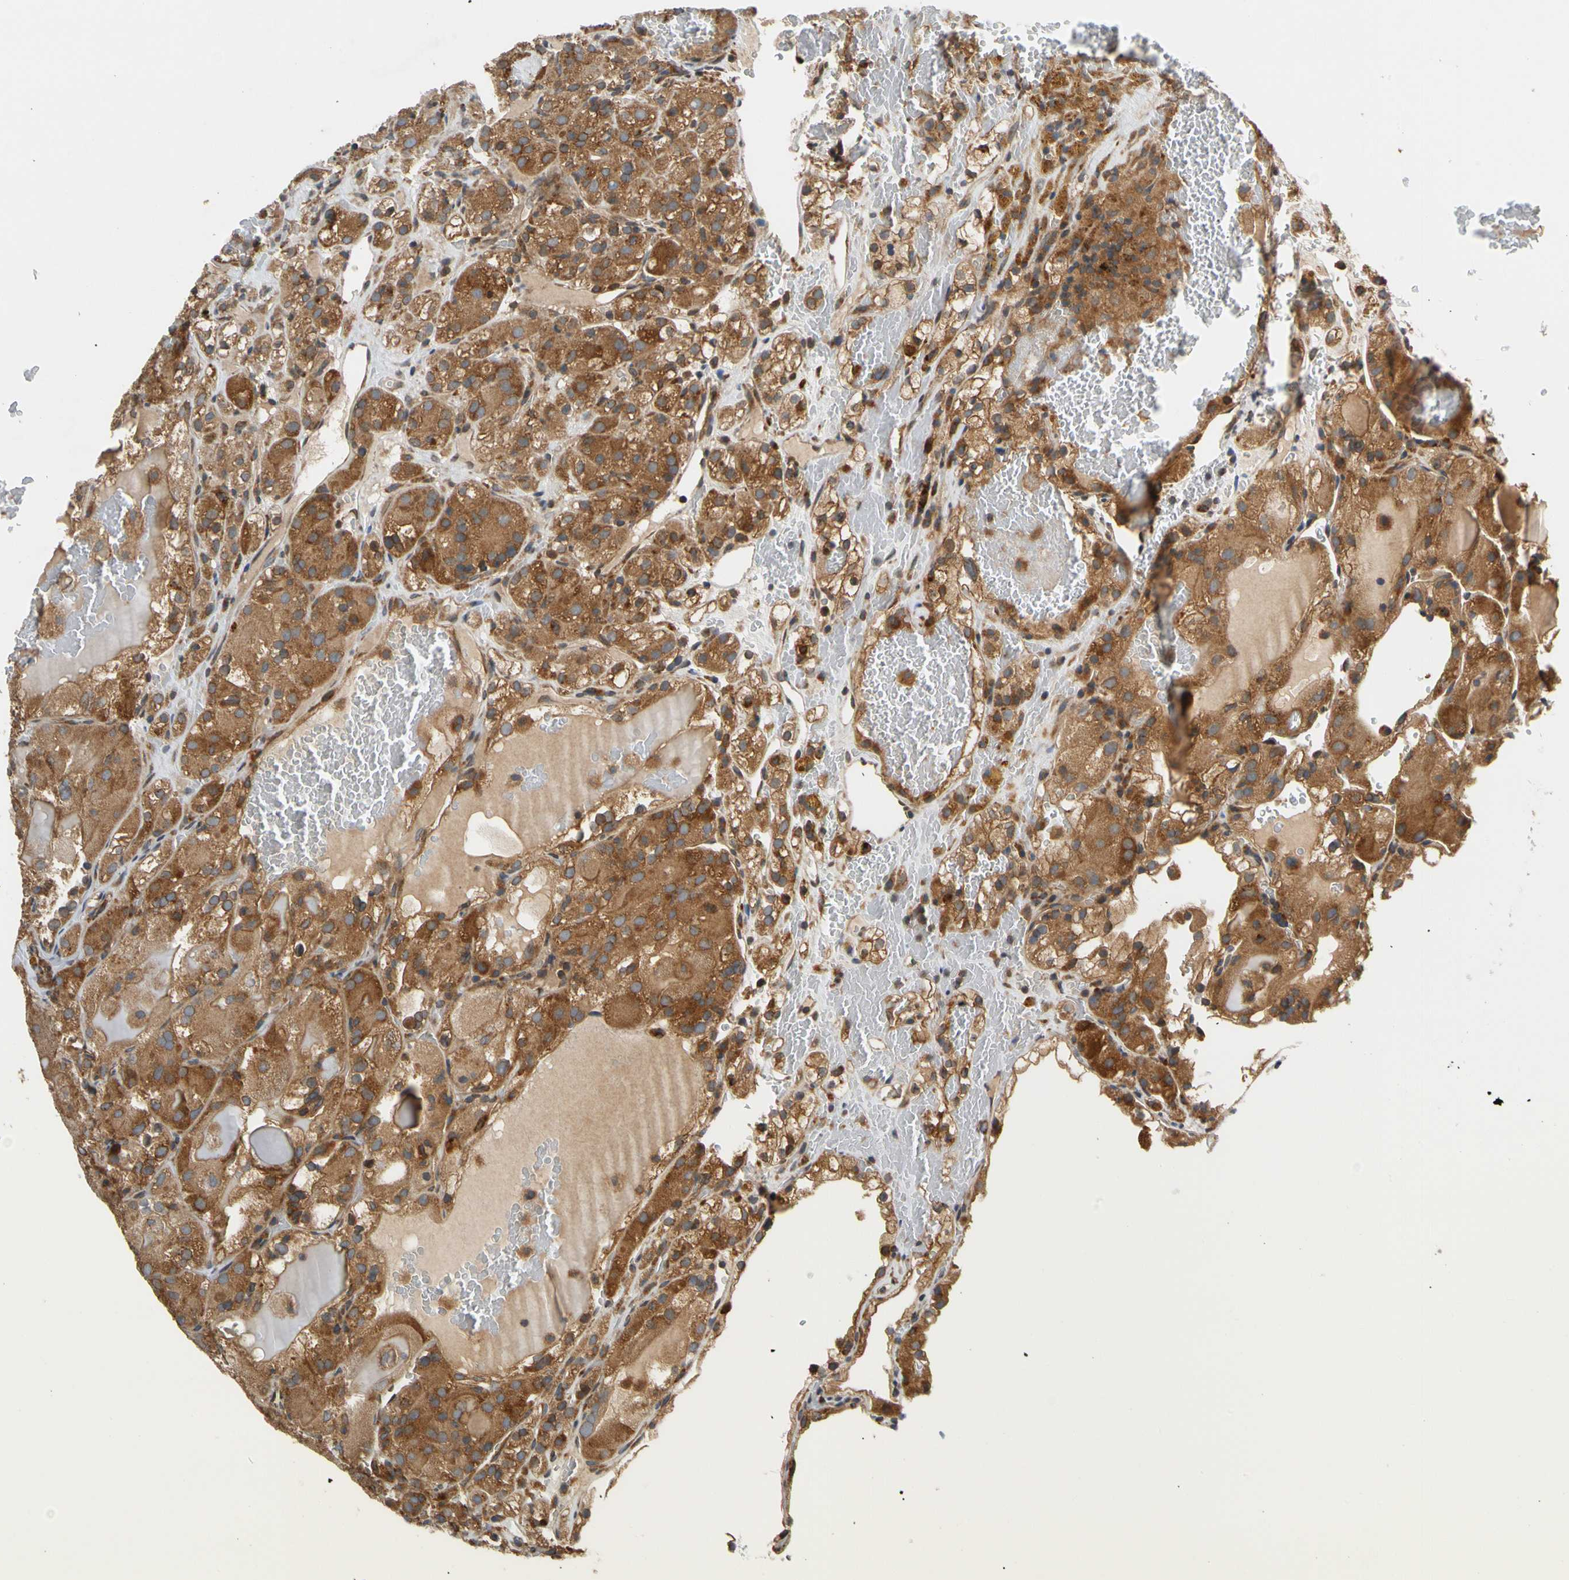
{"staining": {"intensity": "moderate", "quantity": ">75%", "location": "cytoplasmic/membranous"}, "tissue": "renal cancer", "cell_type": "Tumor cells", "image_type": "cancer", "snomed": [{"axis": "morphology", "description": "Normal tissue, NOS"}, {"axis": "morphology", "description": "Adenocarcinoma, NOS"}, {"axis": "topography", "description": "Kidney"}], "caption": "The immunohistochemical stain shows moderate cytoplasmic/membranous expression in tumor cells of renal cancer (adenocarcinoma) tissue.", "gene": "ANKHD1", "patient": {"sex": "male", "age": 61}}